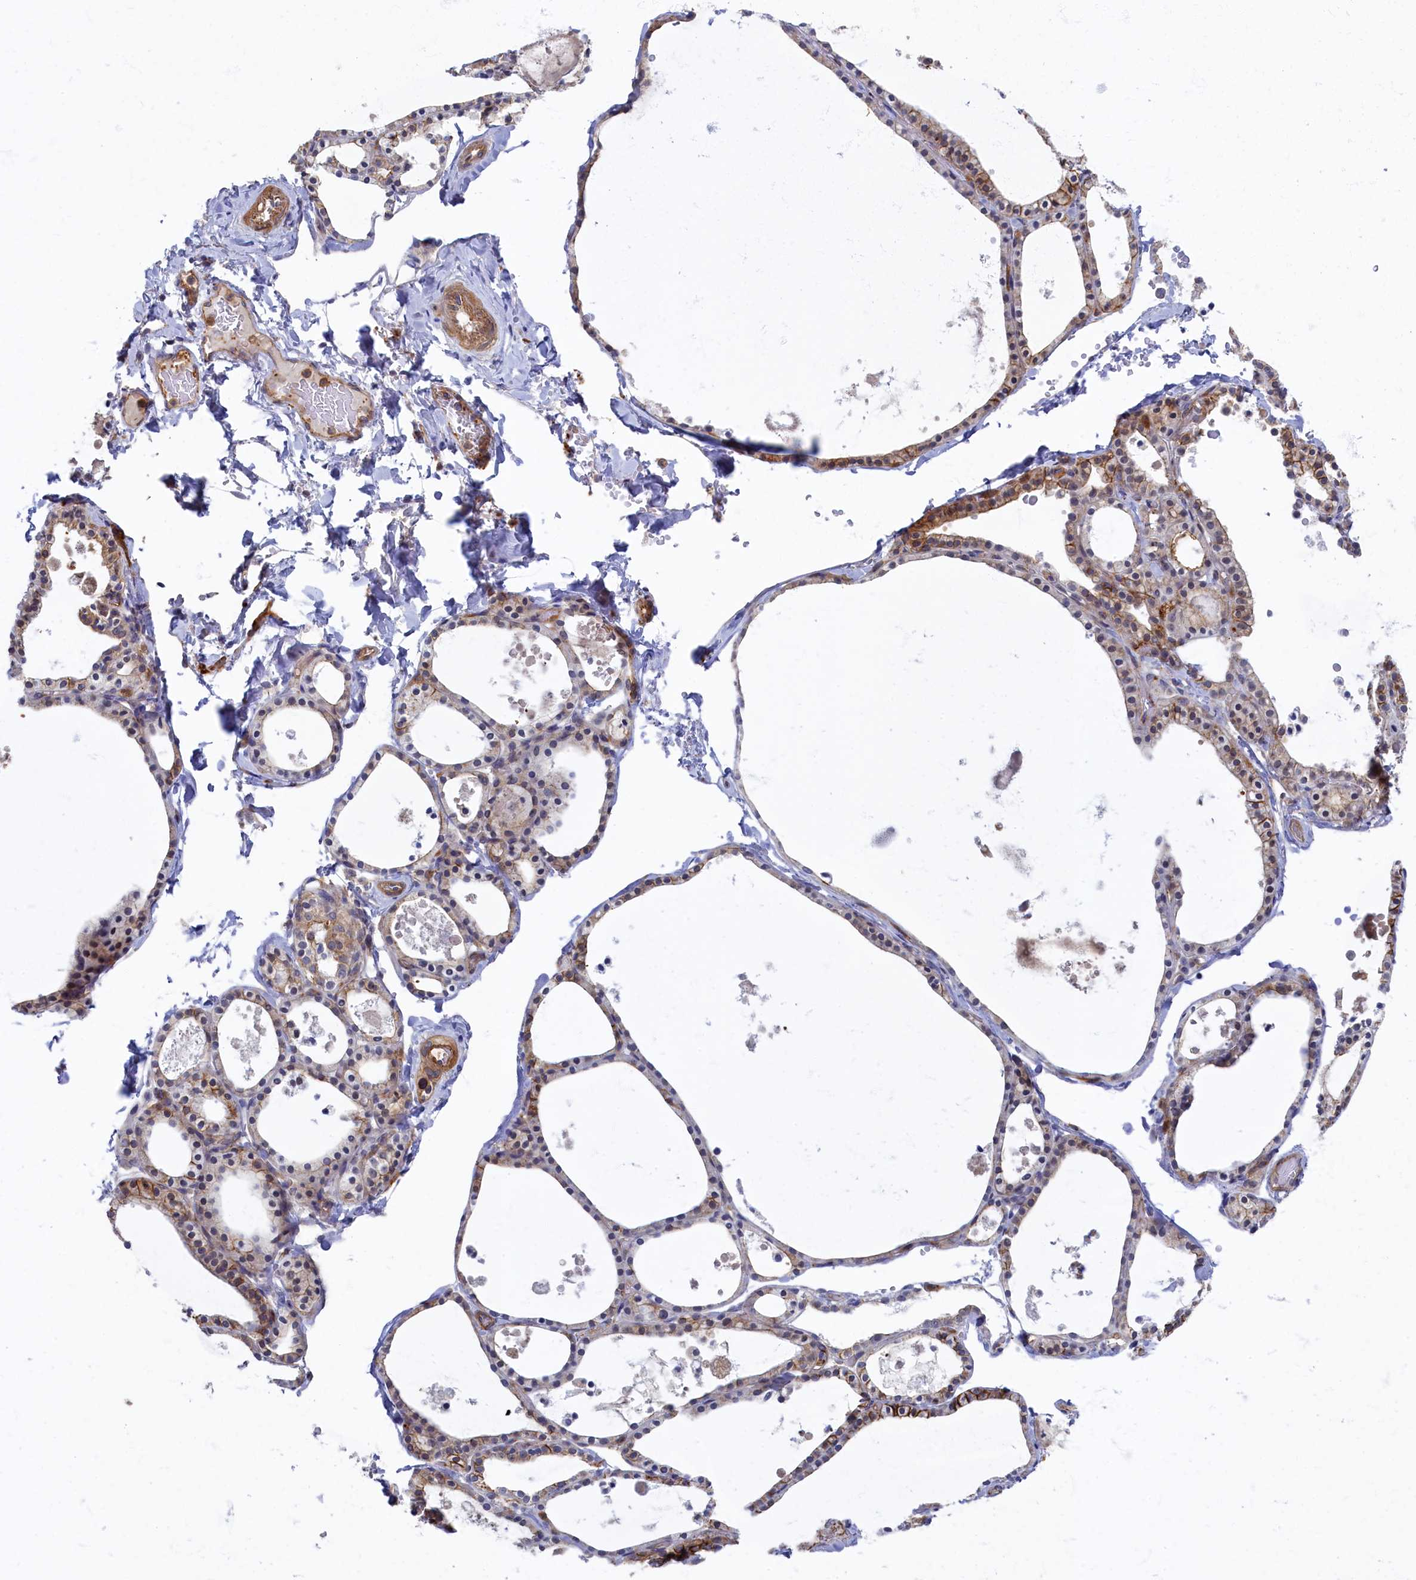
{"staining": {"intensity": "moderate", "quantity": "25%-75%", "location": "cytoplasmic/membranous"}, "tissue": "thyroid gland", "cell_type": "Glandular cells", "image_type": "normal", "snomed": [{"axis": "morphology", "description": "Normal tissue, NOS"}, {"axis": "topography", "description": "Thyroid gland"}], "caption": "Moderate cytoplasmic/membranous expression for a protein is present in approximately 25%-75% of glandular cells of unremarkable thyroid gland using immunohistochemistry.", "gene": "PSMG2", "patient": {"sex": "male", "age": 56}}